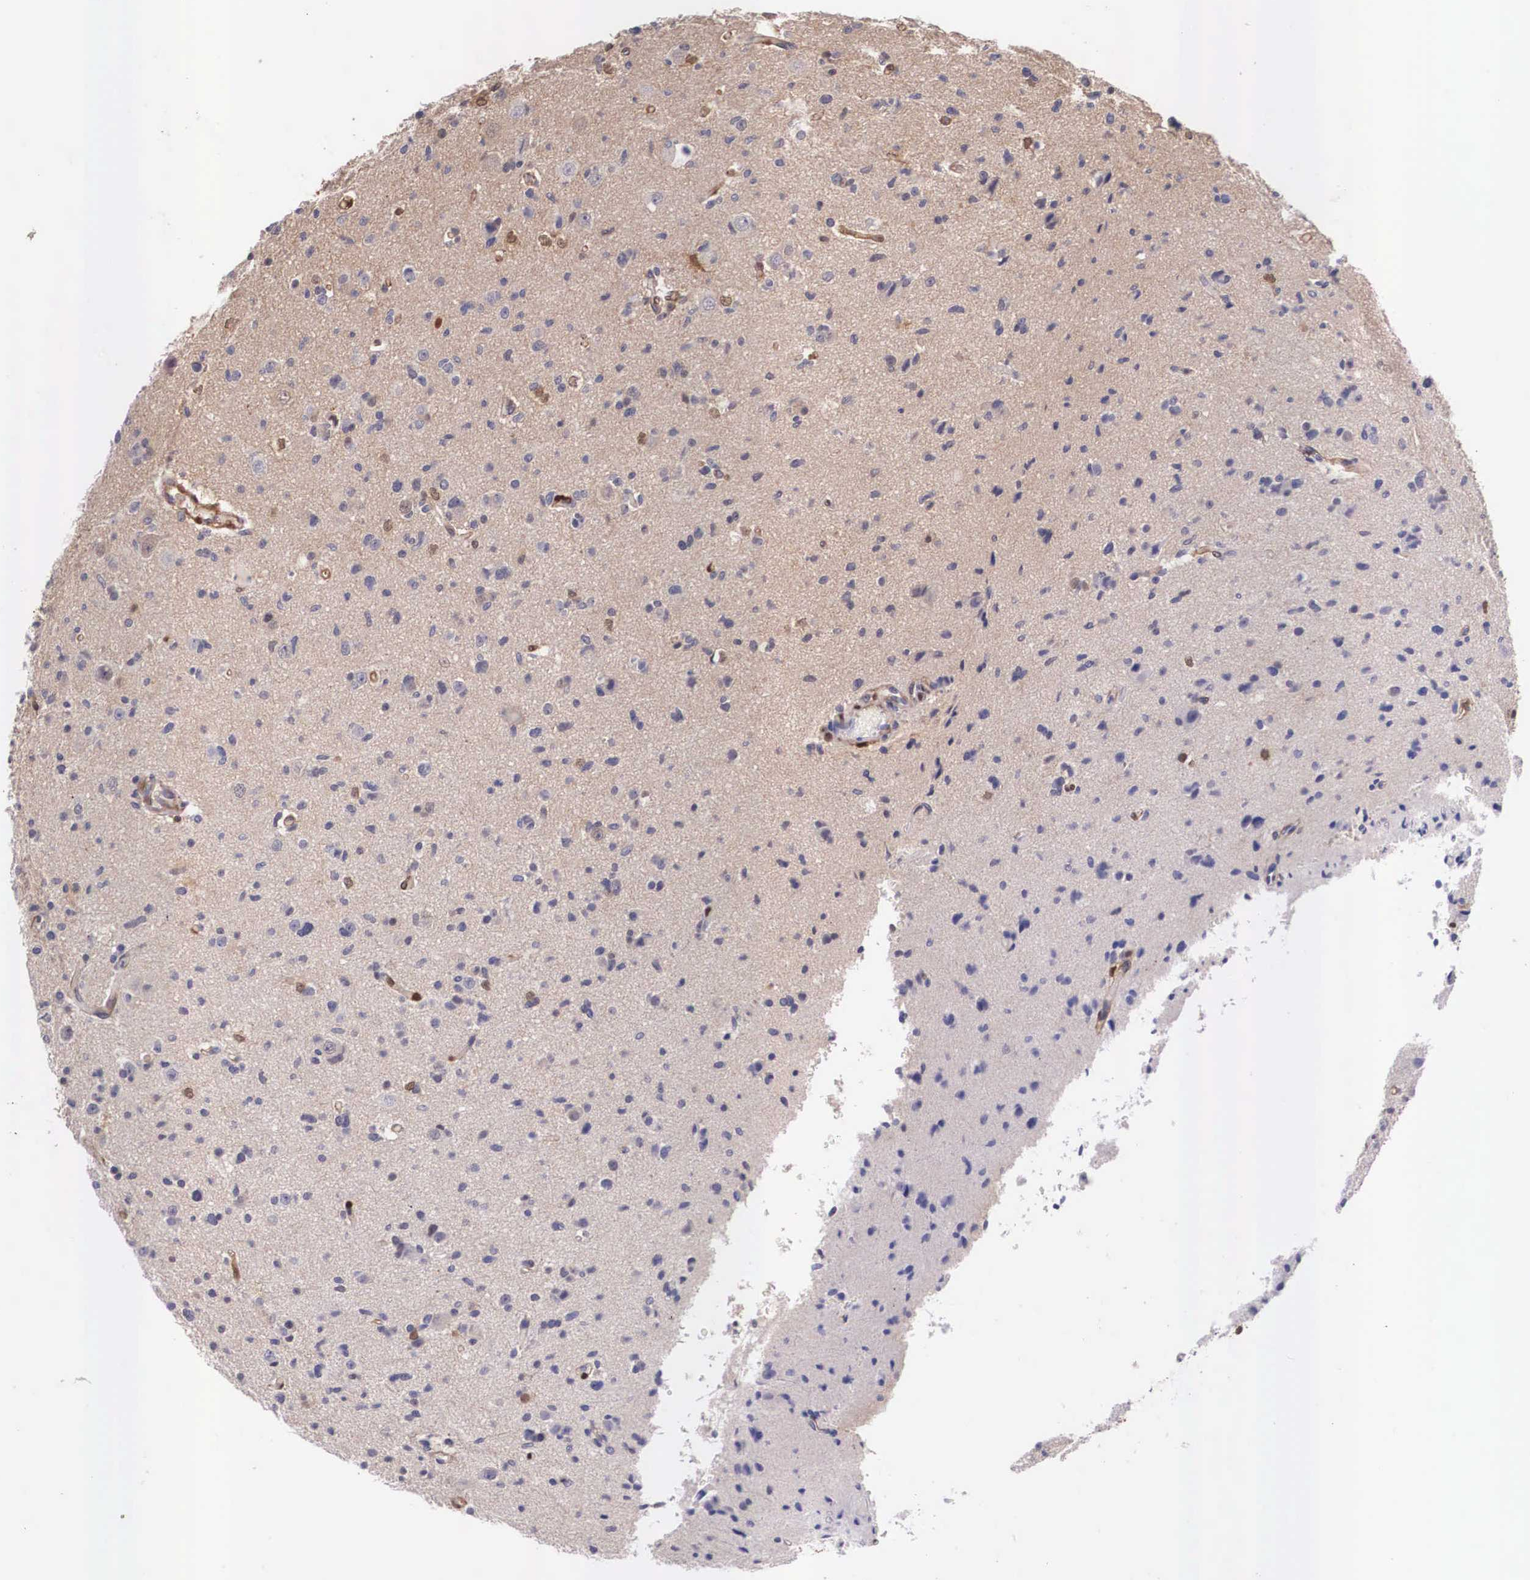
{"staining": {"intensity": "negative", "quantity": "none", "location": "none"}, "tissue": "glioma", "cell_type": "Tumor cells", "image_type": "cancer", "snomed": [{"axis": "morphology", "description": "Glioma, malignant, Low grade"}, {"axis": "topography", "description": "Brain"}], "caption": "Immunohistochemistry of human low-grade glioma (malignant) exhibits no positivity in tumor cells.", "gene": "LGALS1", "patient": {"sex": "female", "age": 46}}